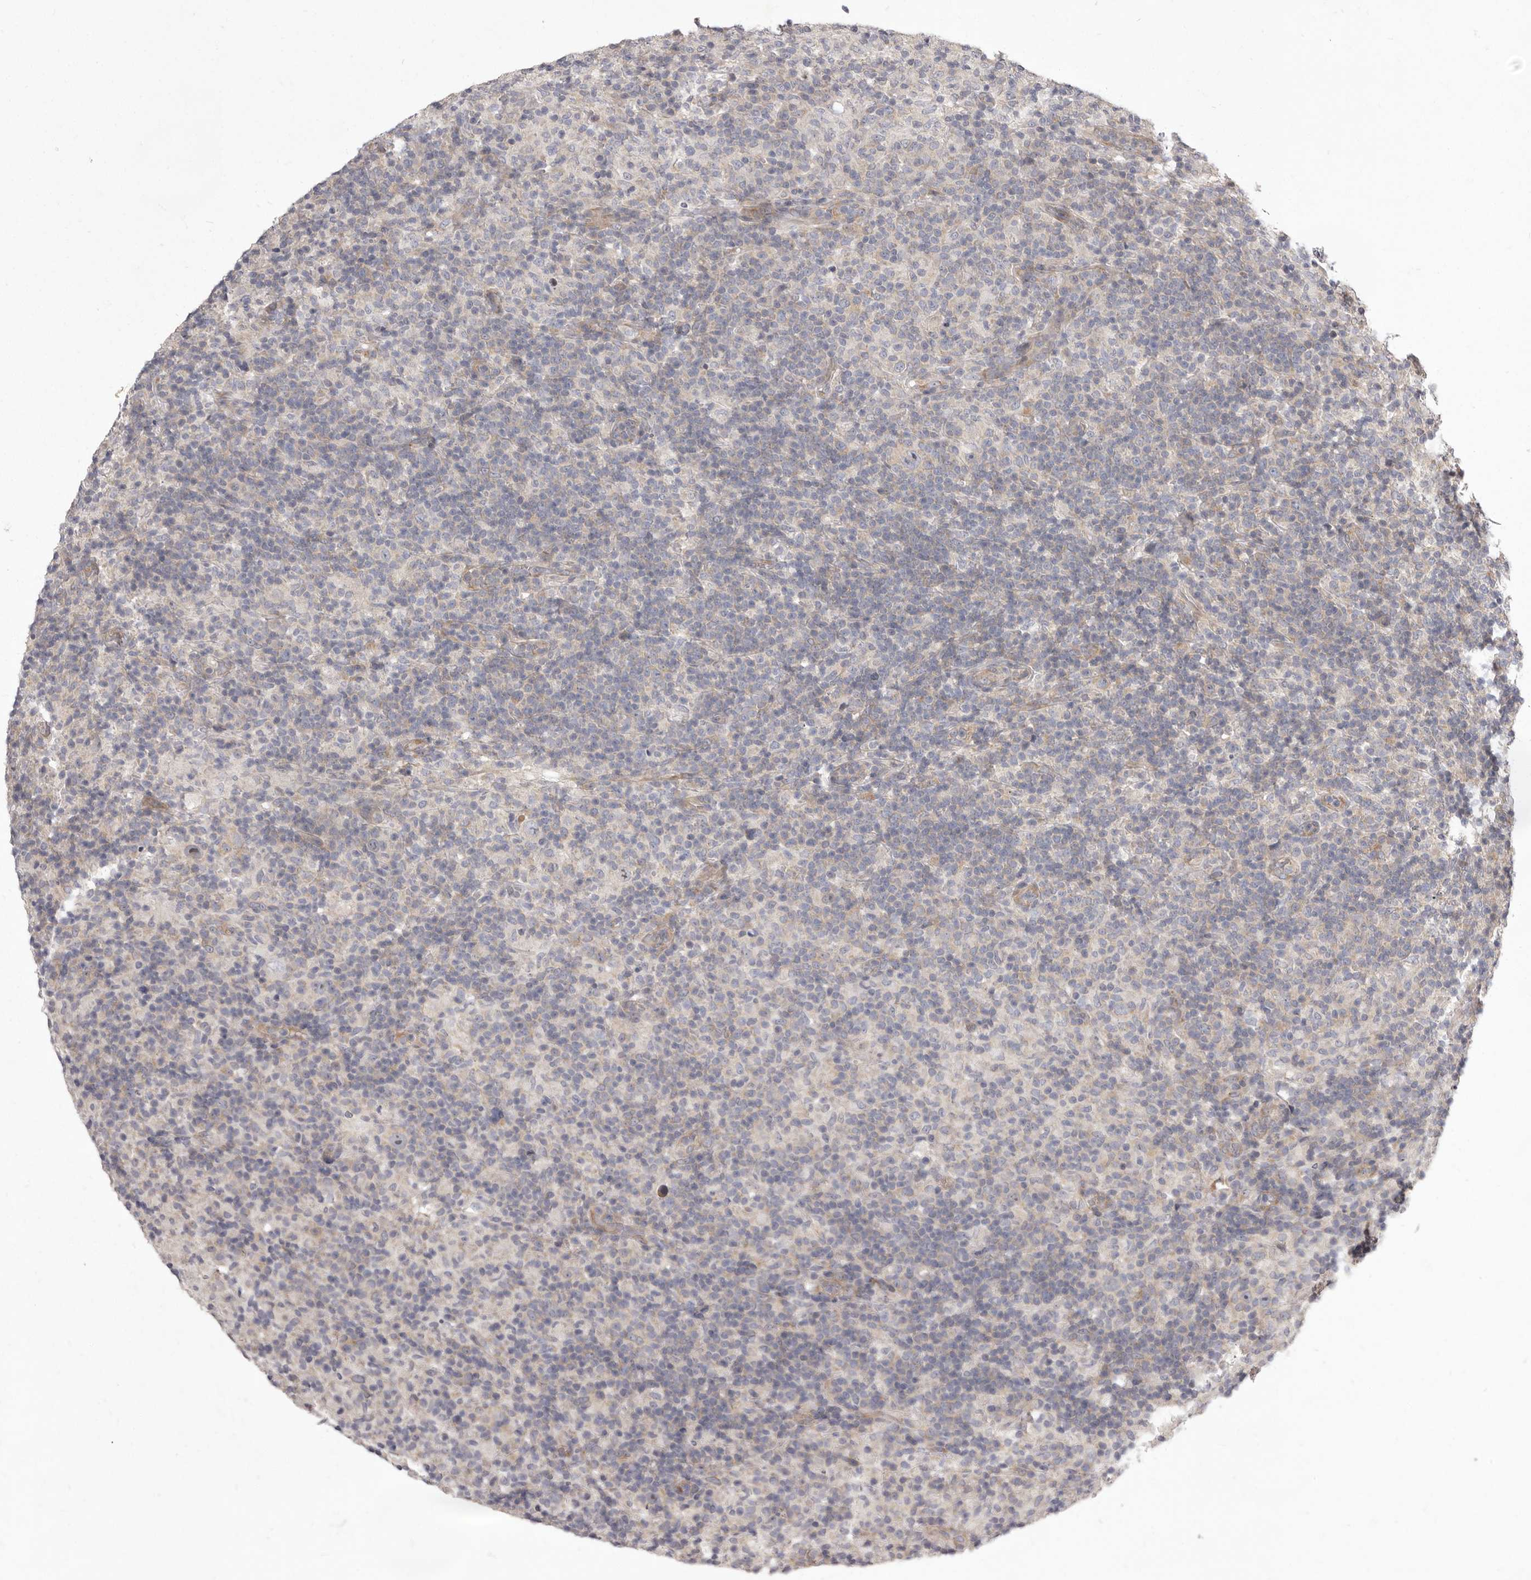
{"staining": {"intensity": "negative", "quantity": "none", "location": "none"}, "tissue": "lymphoma", "cell_type": "Tumor cells", "image_type": "cancer", "snomed": [{"axis": "morphology", "description": "Hodgkin's disease, NOS"}, {"axis": "topography", "description": "Lymph node"}], "caption": "DAB (3,3'-diaminobenzidine) immunohistochemical staining of human lymphoma demonstrates no significant expression in tumor cells.", "gene": "TBC1D8B", "patient": {"sex": "male", "age": 70}}